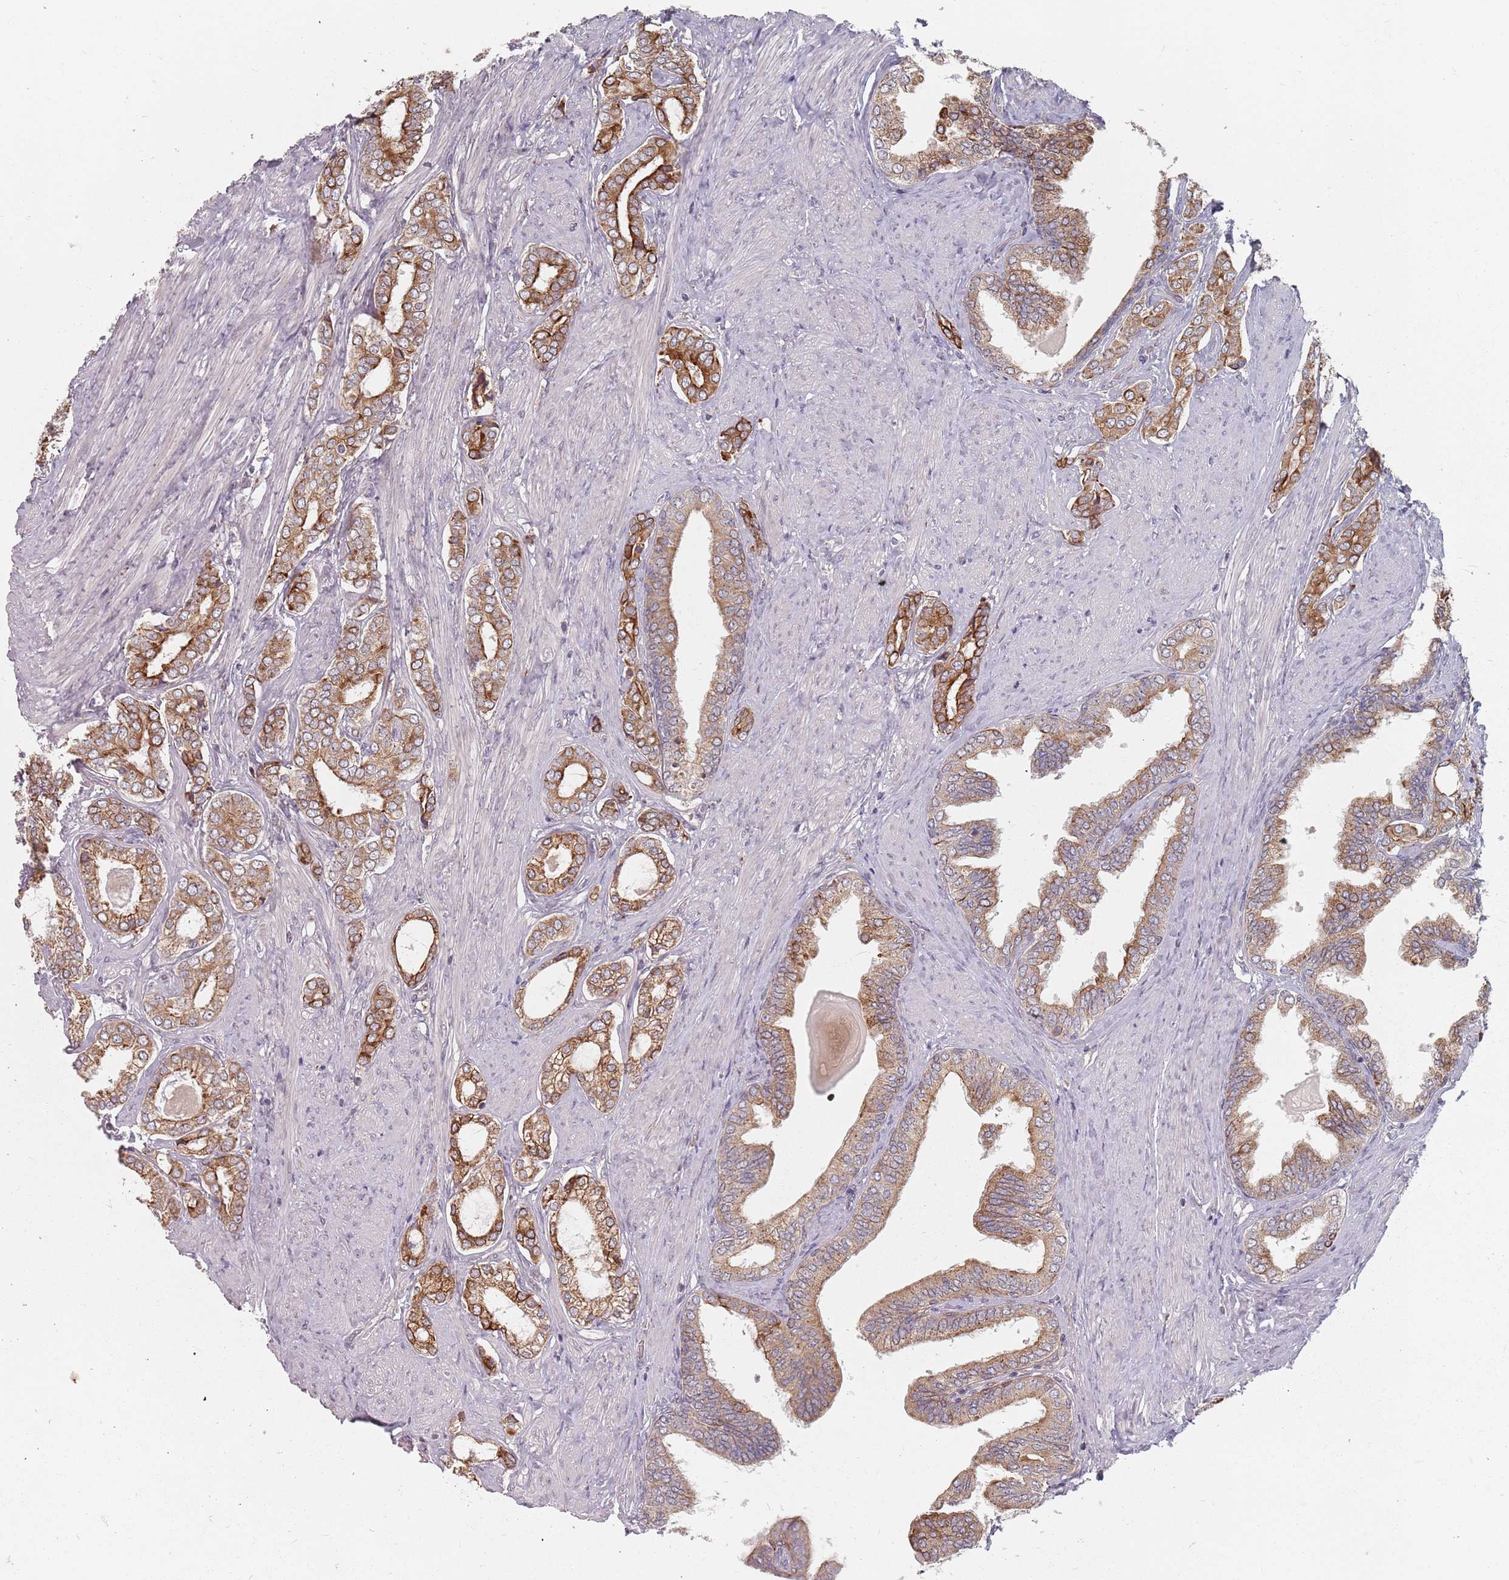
{"staining": {"intensity": "moderate", "quantity": ">75%", "location": "cytoplasmic/membranous"}, "tissue": "prostate cancer", "cell_type": "Tumor cells", "image_type": "cancer", "snomed": [{"axis": "morphology", "description": "Adenocarcinoma, High grade"}, {"axis": "topography", "description": "Prostate"}], "caption": "Human prostate cancer stained with a brown dye reveals moderate cytoplasmic/membranous positive staining in about >75% of tumor cells.", "gene": "ADAL", "patient": {"sex": "male", "age": 71}}